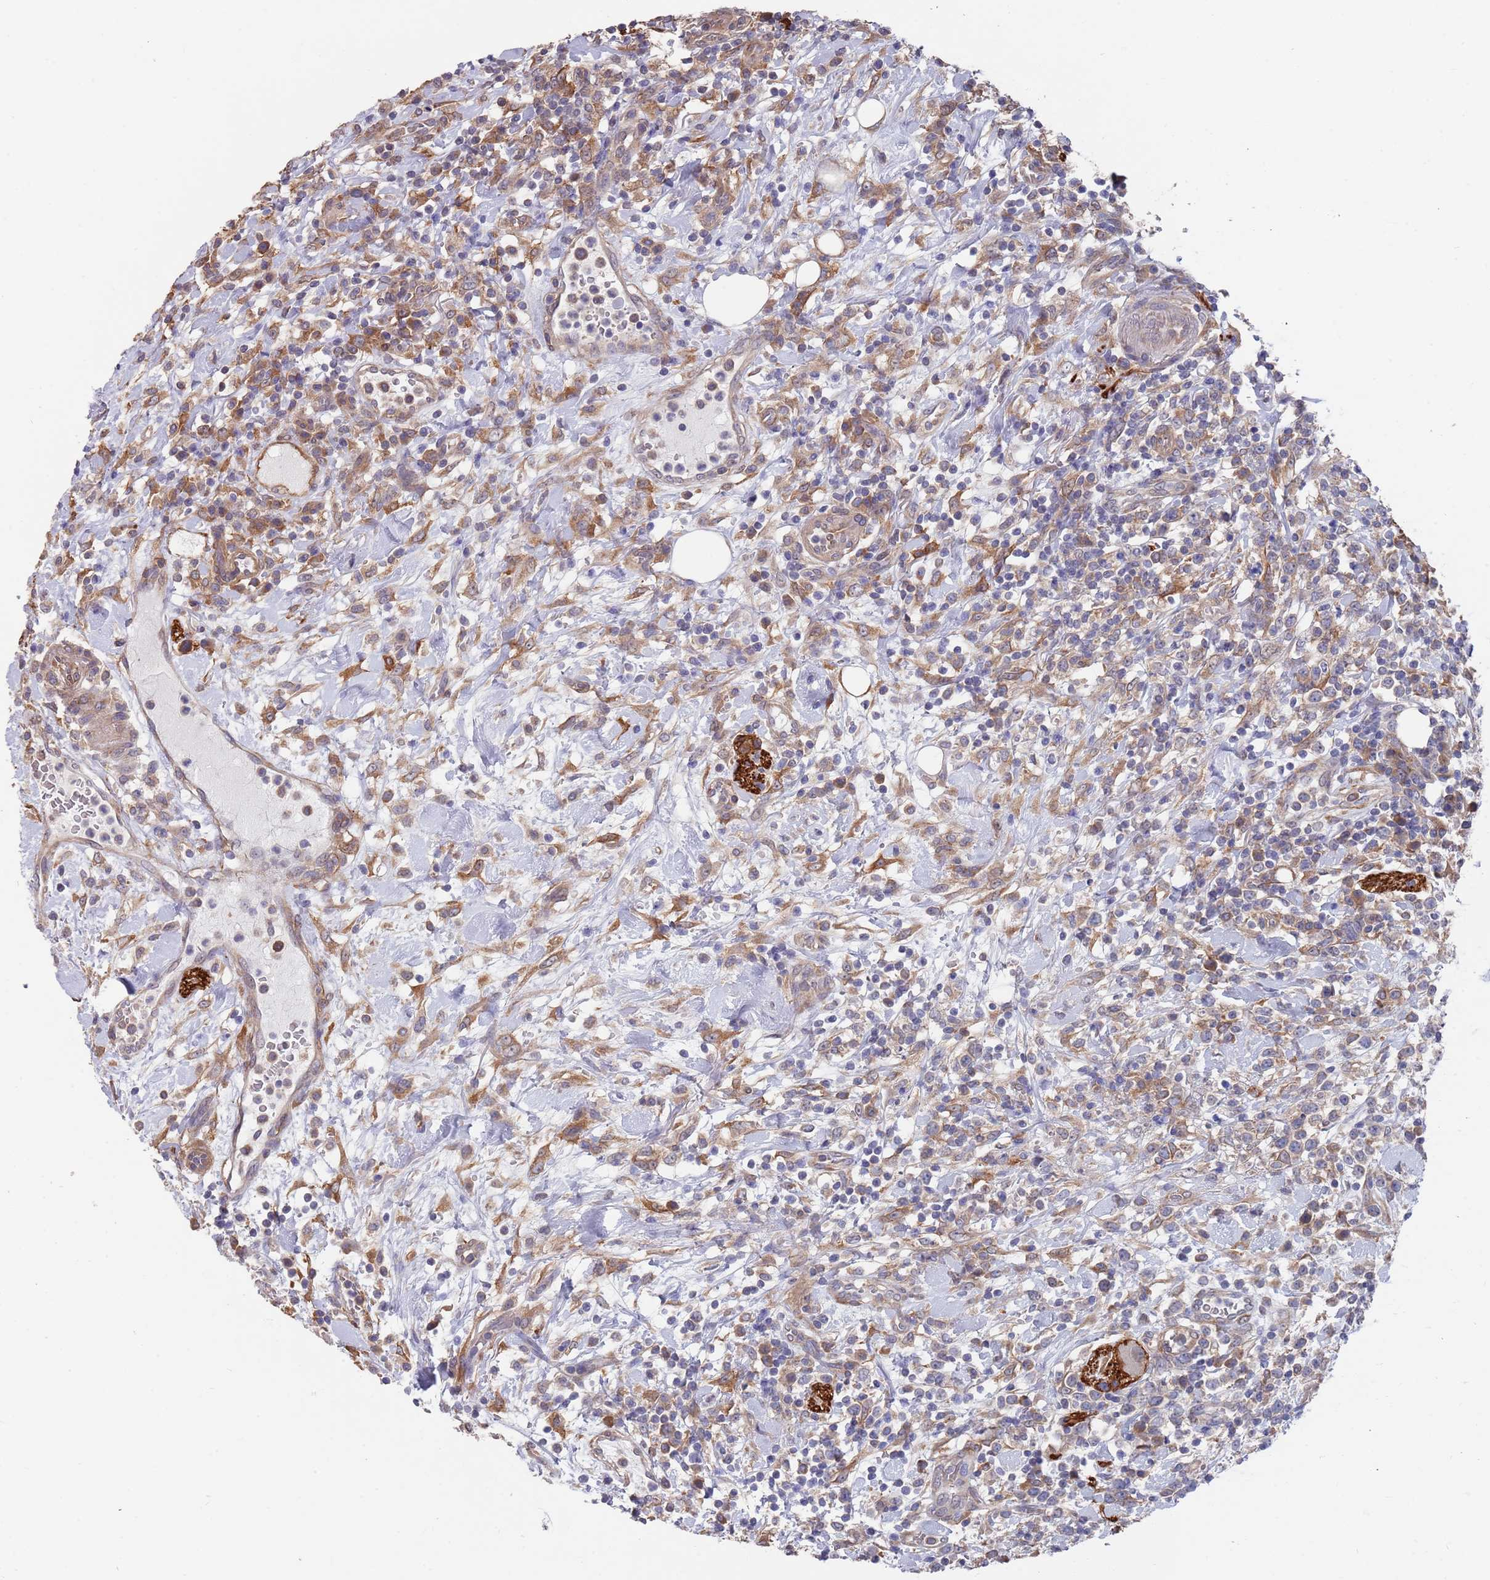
{"staining": {"intensity": "weak", "quantity": "25%-75%", "location": "cytoplasmic/membranous"}, "tissue": "lymphoma", "cell_type": "Tumor cells", "image_type": "cancer", "snomed": [{"axis": "morphology", "description": "Malignant lymphoma, non-Hodgkin's type, High grade"}, {"axis": "topography", "description": "Colon"}], "caption": "Immunohistochemistry histopathology image of neoplastic tissue: human lymphoma stained using immunohistochemistry (IHC) reveals low levels of weak protein expression localized specifically in the cytoplasmic/membranous of tumor cells, appearing as a cytoplasmic/membranous brown color.", "gene": "ANK2", "patient": {"sex": "female", "age": 53}}